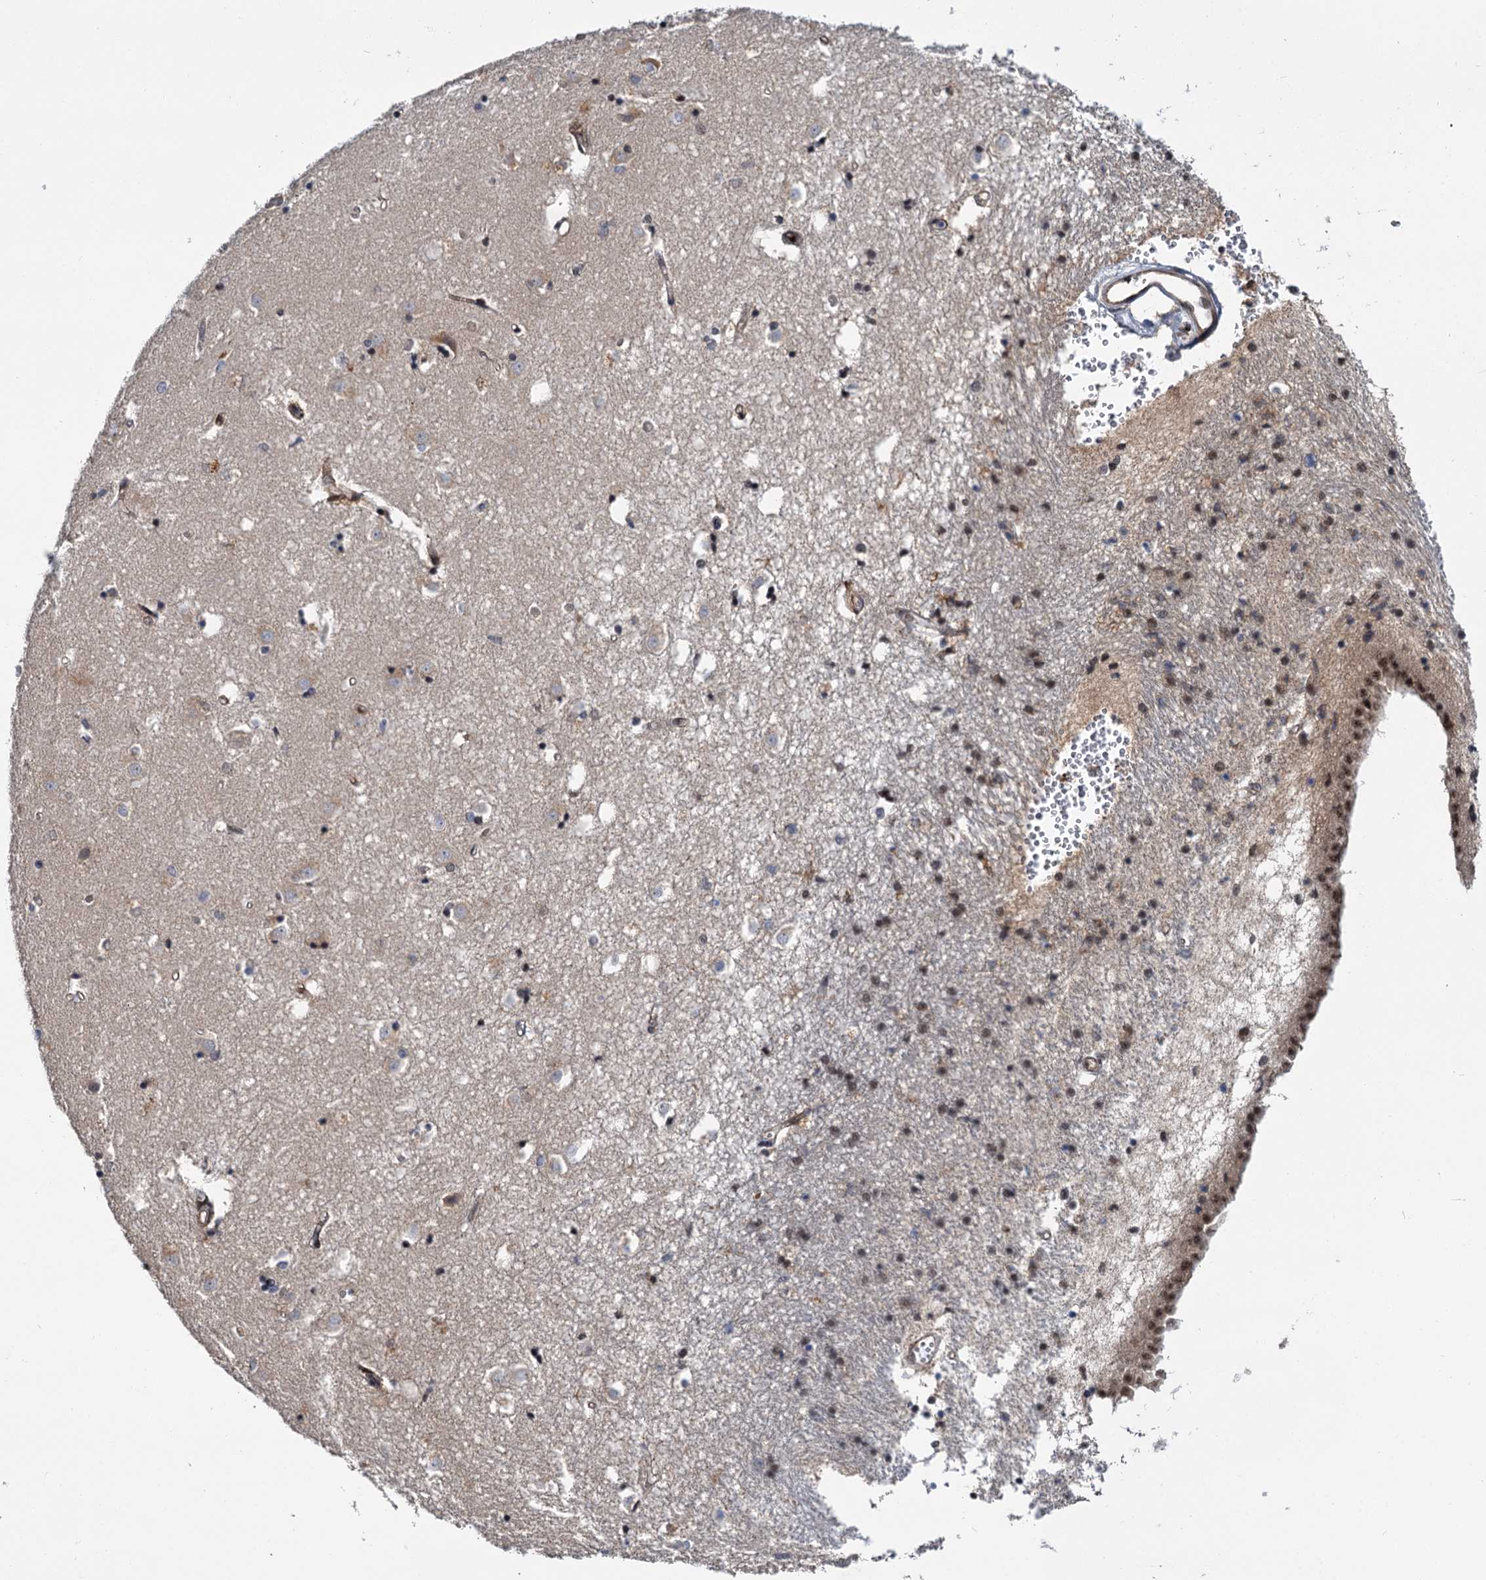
{"staining": {"intensity": "moderate", "quantity": "<25%", "location": "nuclear"}, "tissue": "caudate", "cell_type": "Glial cells", "image_type": "normal", "snomed": [{"axis": "morphology", "description": "Normal tissue, NOS"}, {"axis": "topography", "description": "Lateral ventricle wall"}], "caption": "This photomicrograph exhibits benign caudate stained with immunohistochemistry (IHC) to label a protein in brown. The nuclear of glial cells show moderate positivity for the protein. Nuclei are counter-stained blue.", "gene": "MBD6", "patient": {"sex": "male", "age": 45}}